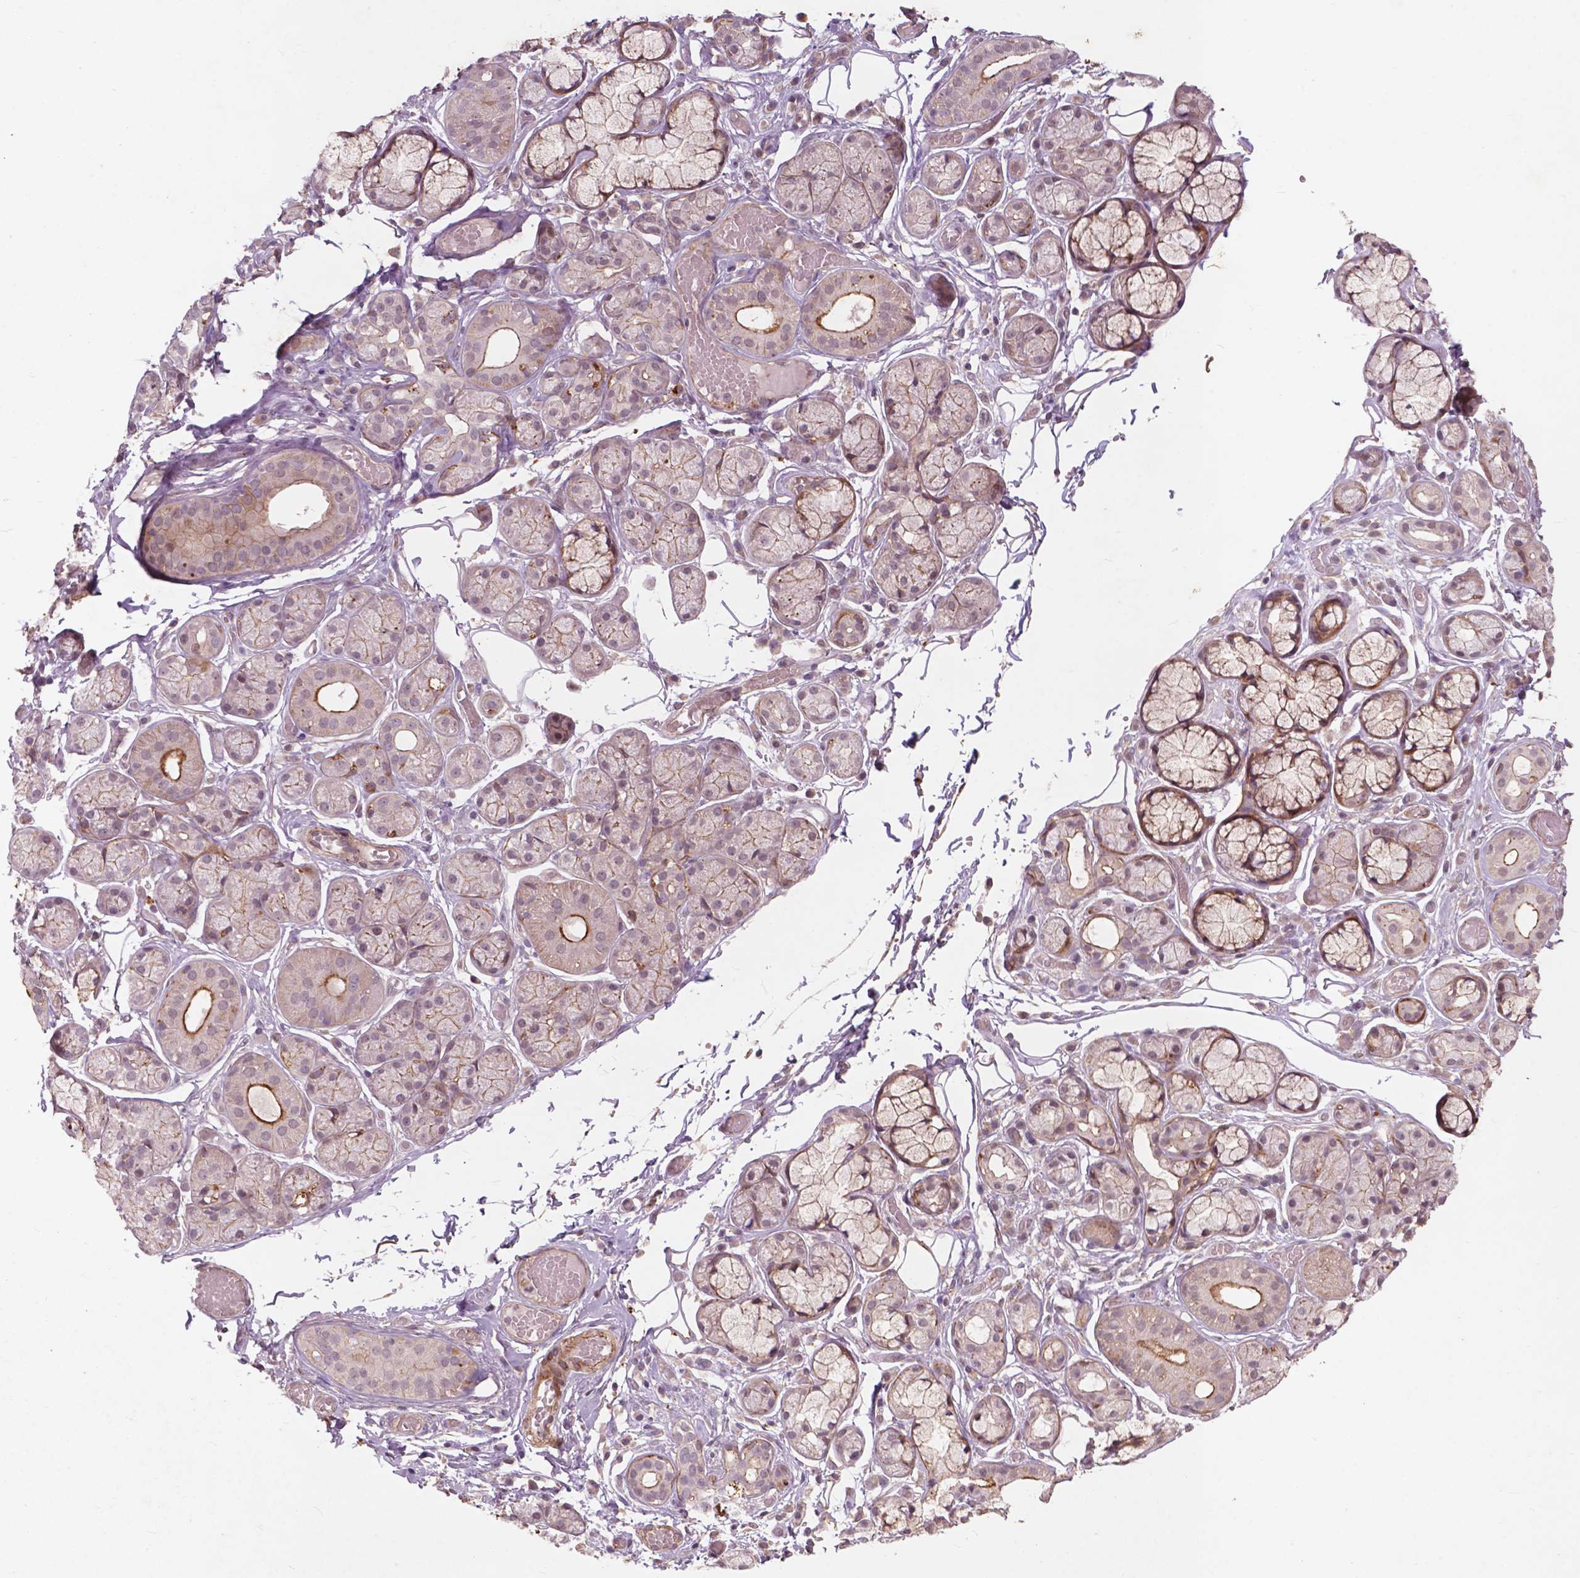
{"staining": {"intensity": "moderate", "quantity": "25%-75%", "location": "cytoplasmic/membranous"}, "tissue": "salivary gland", "cell_type": "Glandular cells", "image_type": "normal", "snomed": [{"axis": "morphology", "description": "Normal tissue, NOS"}, {"axis": "topography", "description": "Salivary gland"}, {"axis": "topography", "description": "Peripheral nerve tissue"}], "caption": "A micrograph of human salivary gland stained for a protein exhibits moderate cytoplasmic/membranous brown staining in glandular cells.", "gene": "RFPL4B", "patient": {"sex": "male", "age": 71}}